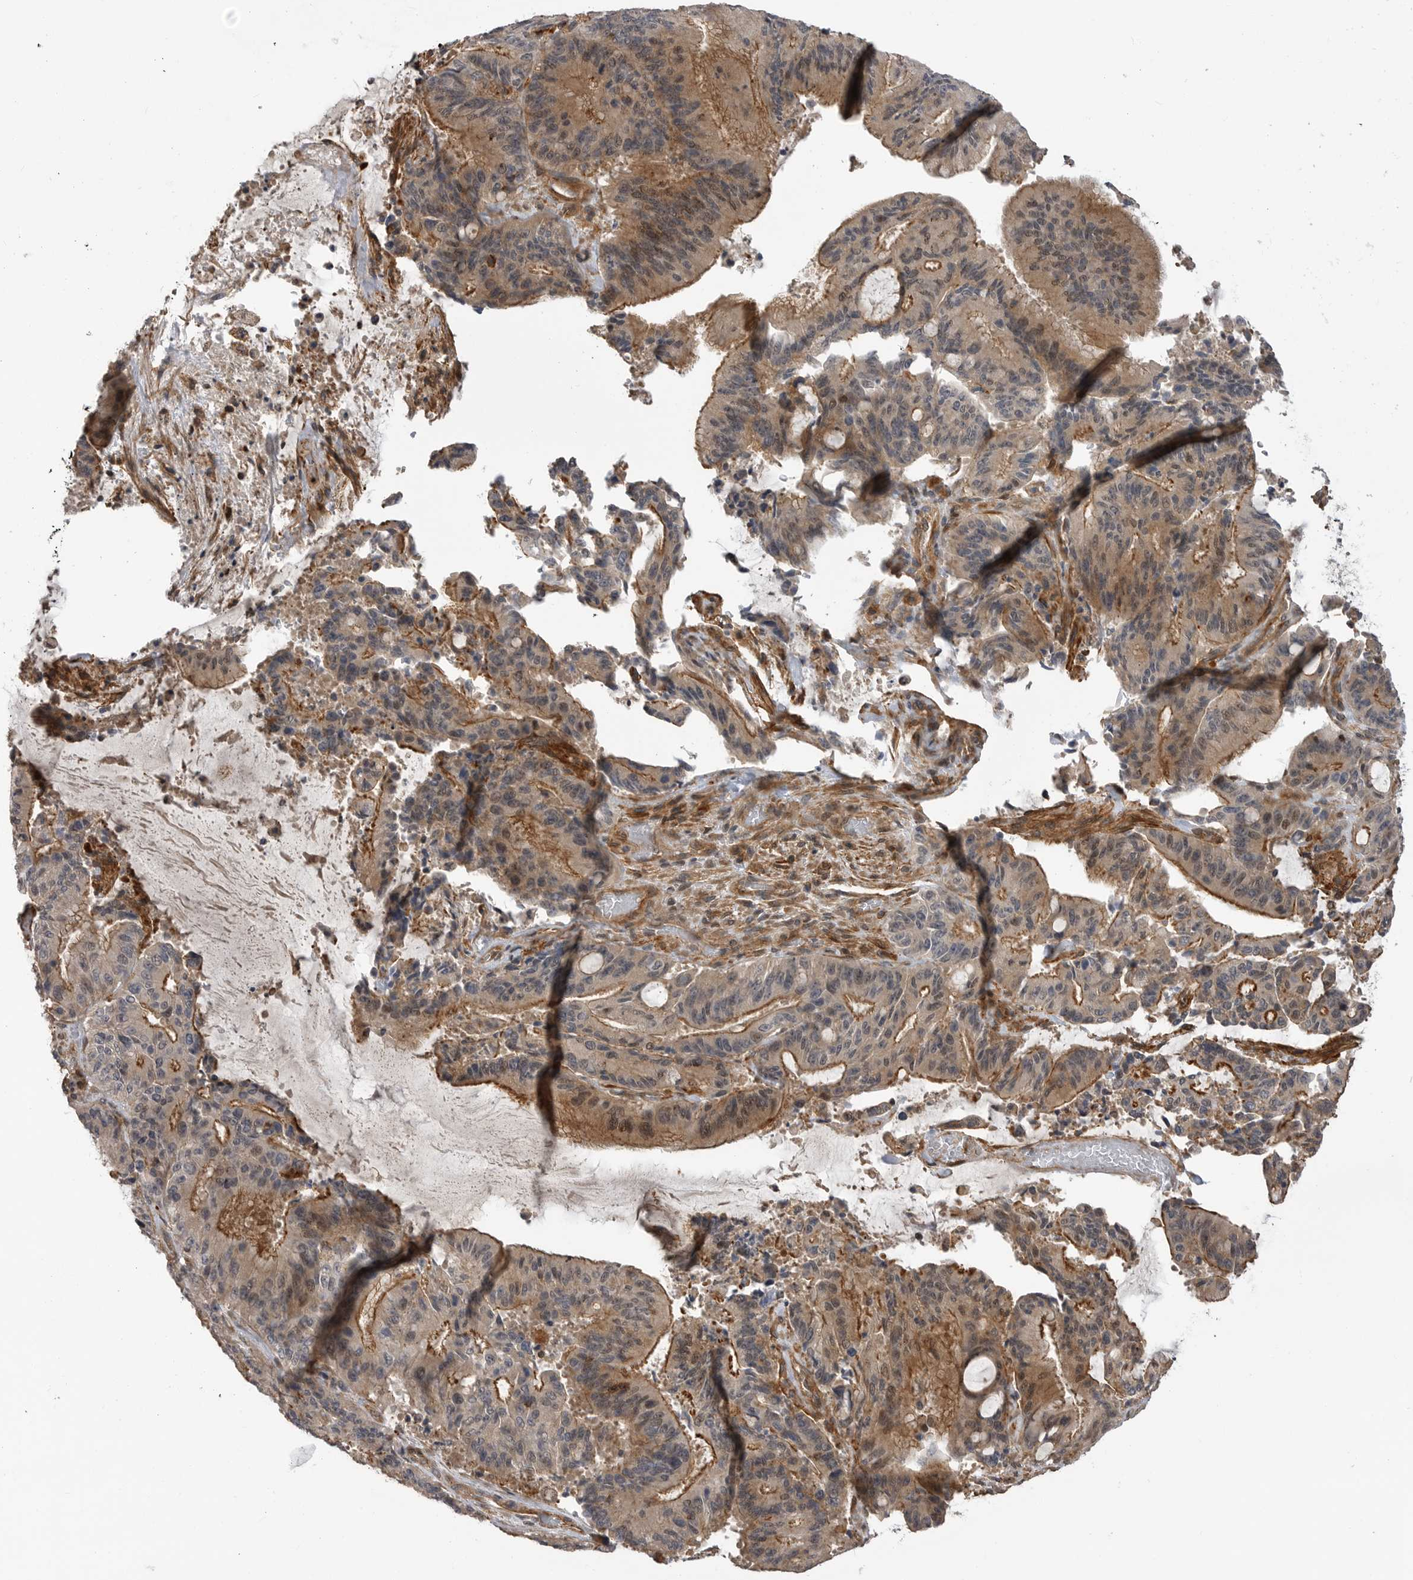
{"staining": {"intensity": "moderate", "quantity": "25%-75%", "location": "cytoplasmic/membranous"}, "tissue": "liver cancer", "cell_type": "Tumor cells", "image_type": "cancer", "snomed": [{"axis": "morphology", "description": "Normal tissue, NOS"}, {"axis": "morphology", "description": "Cholangiocarcinoma"}, {"axis": "topography", "description": "Liver"}, {"axis": "topography", "description": "Peripheral nerve tissue"}], "caption": "DAB (3,3'-diaminobenzidine) immunohistochemical staining of human liver cancer shows moderate cytoplasmic/membranous protein positivity in about 25%-75% of tumor cells.", "gene": "TRIM56", "patient": {"sex": "female", "age": 73}}